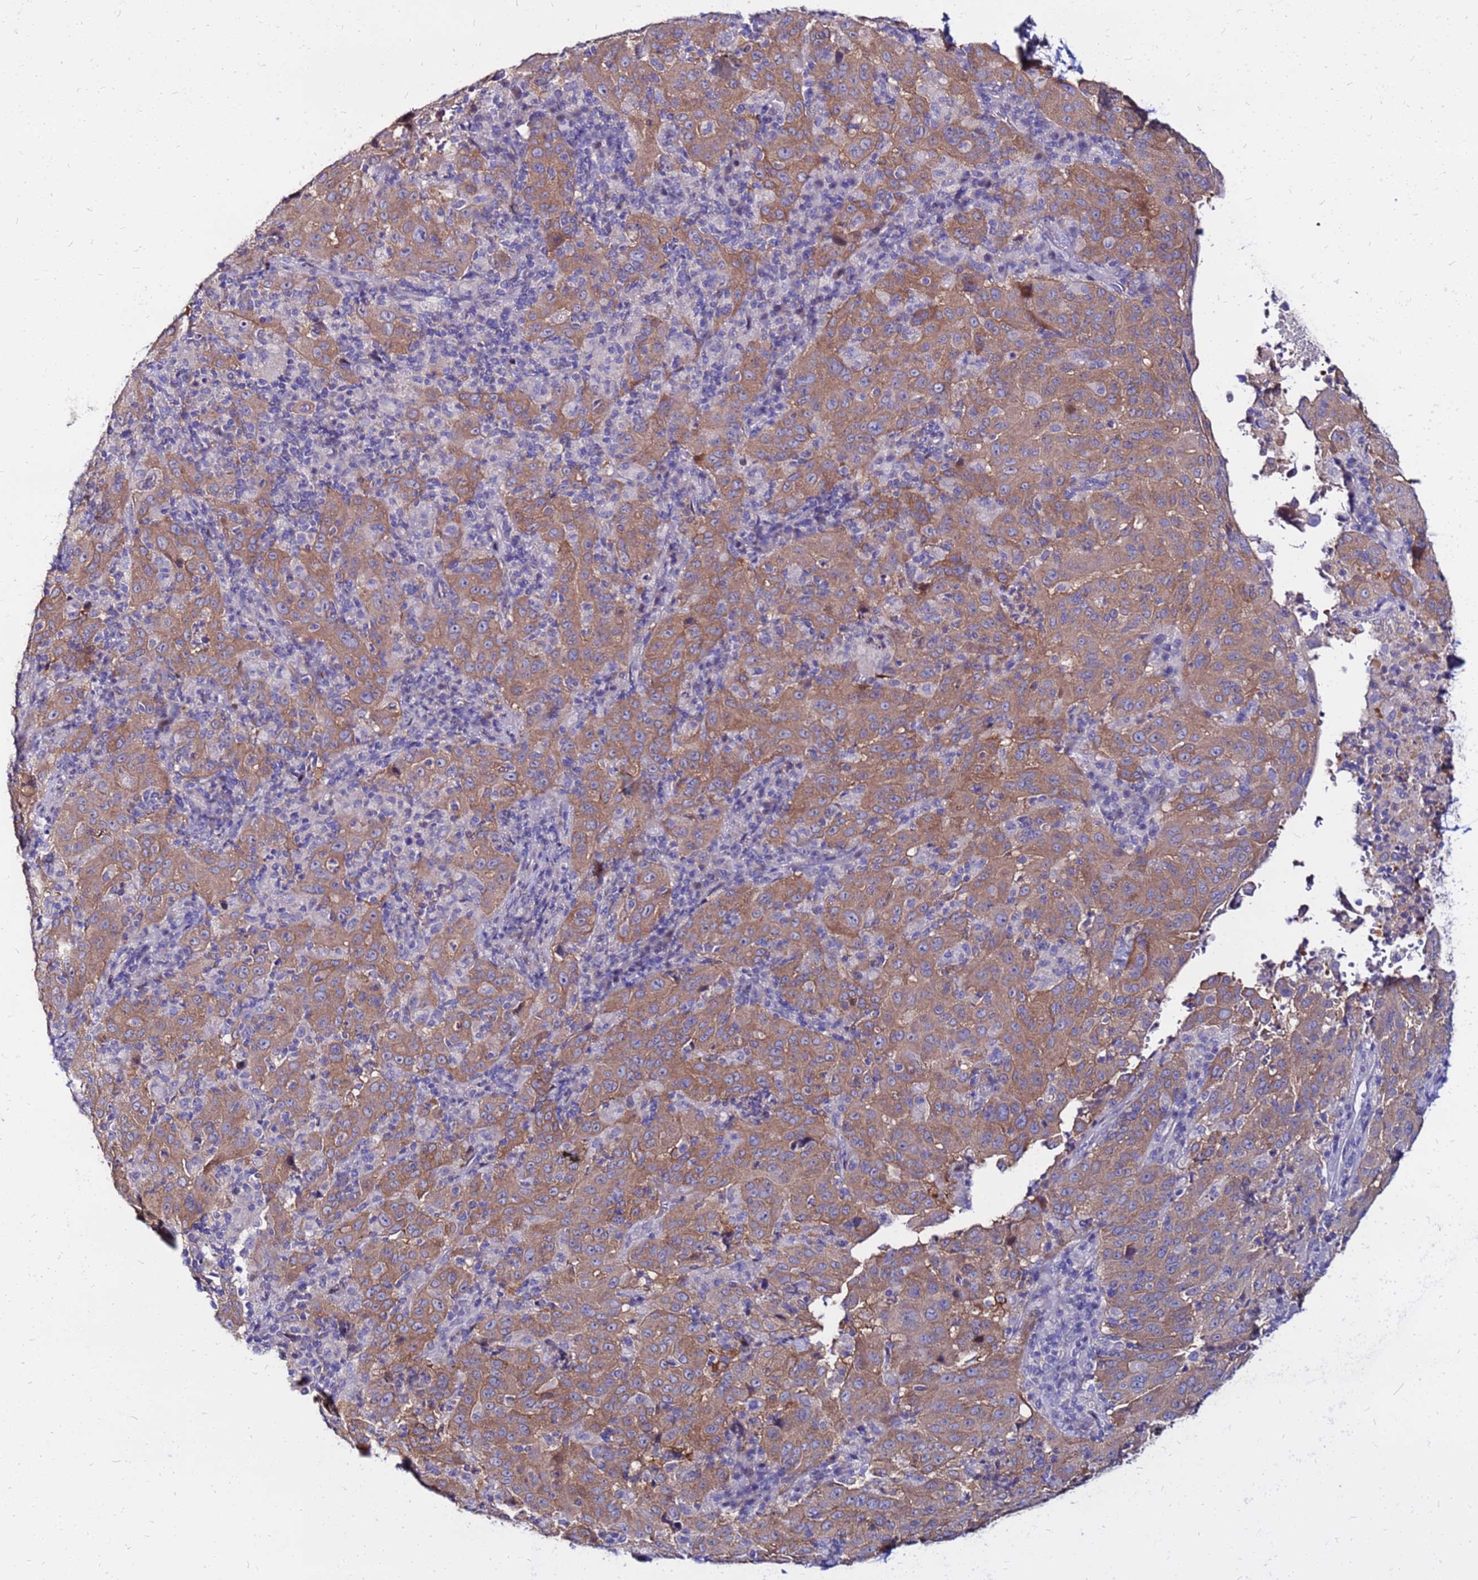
{"staining": {"intensity": "moderate", "quantity": ">75%", "location": "cytoplasmic/membranous"}, "tissue": "pancreatic cancer", "cell_type": "Tumor cells", "image_type": "cancer", "snomed": [{"axis": "morphology", "description": "Adenocarcinoma, NOS"}, {"axis": "topography", "description": "Pancreas"}], "caption": "Protein staining of adenocarcinoma (pancreatic) tissue displays moderate cytoplasmic/membranous staining in approximately >75% of tumor cells.", "gene": "ARHGEF5", "patient": {"sex": "male", "age": 63}}